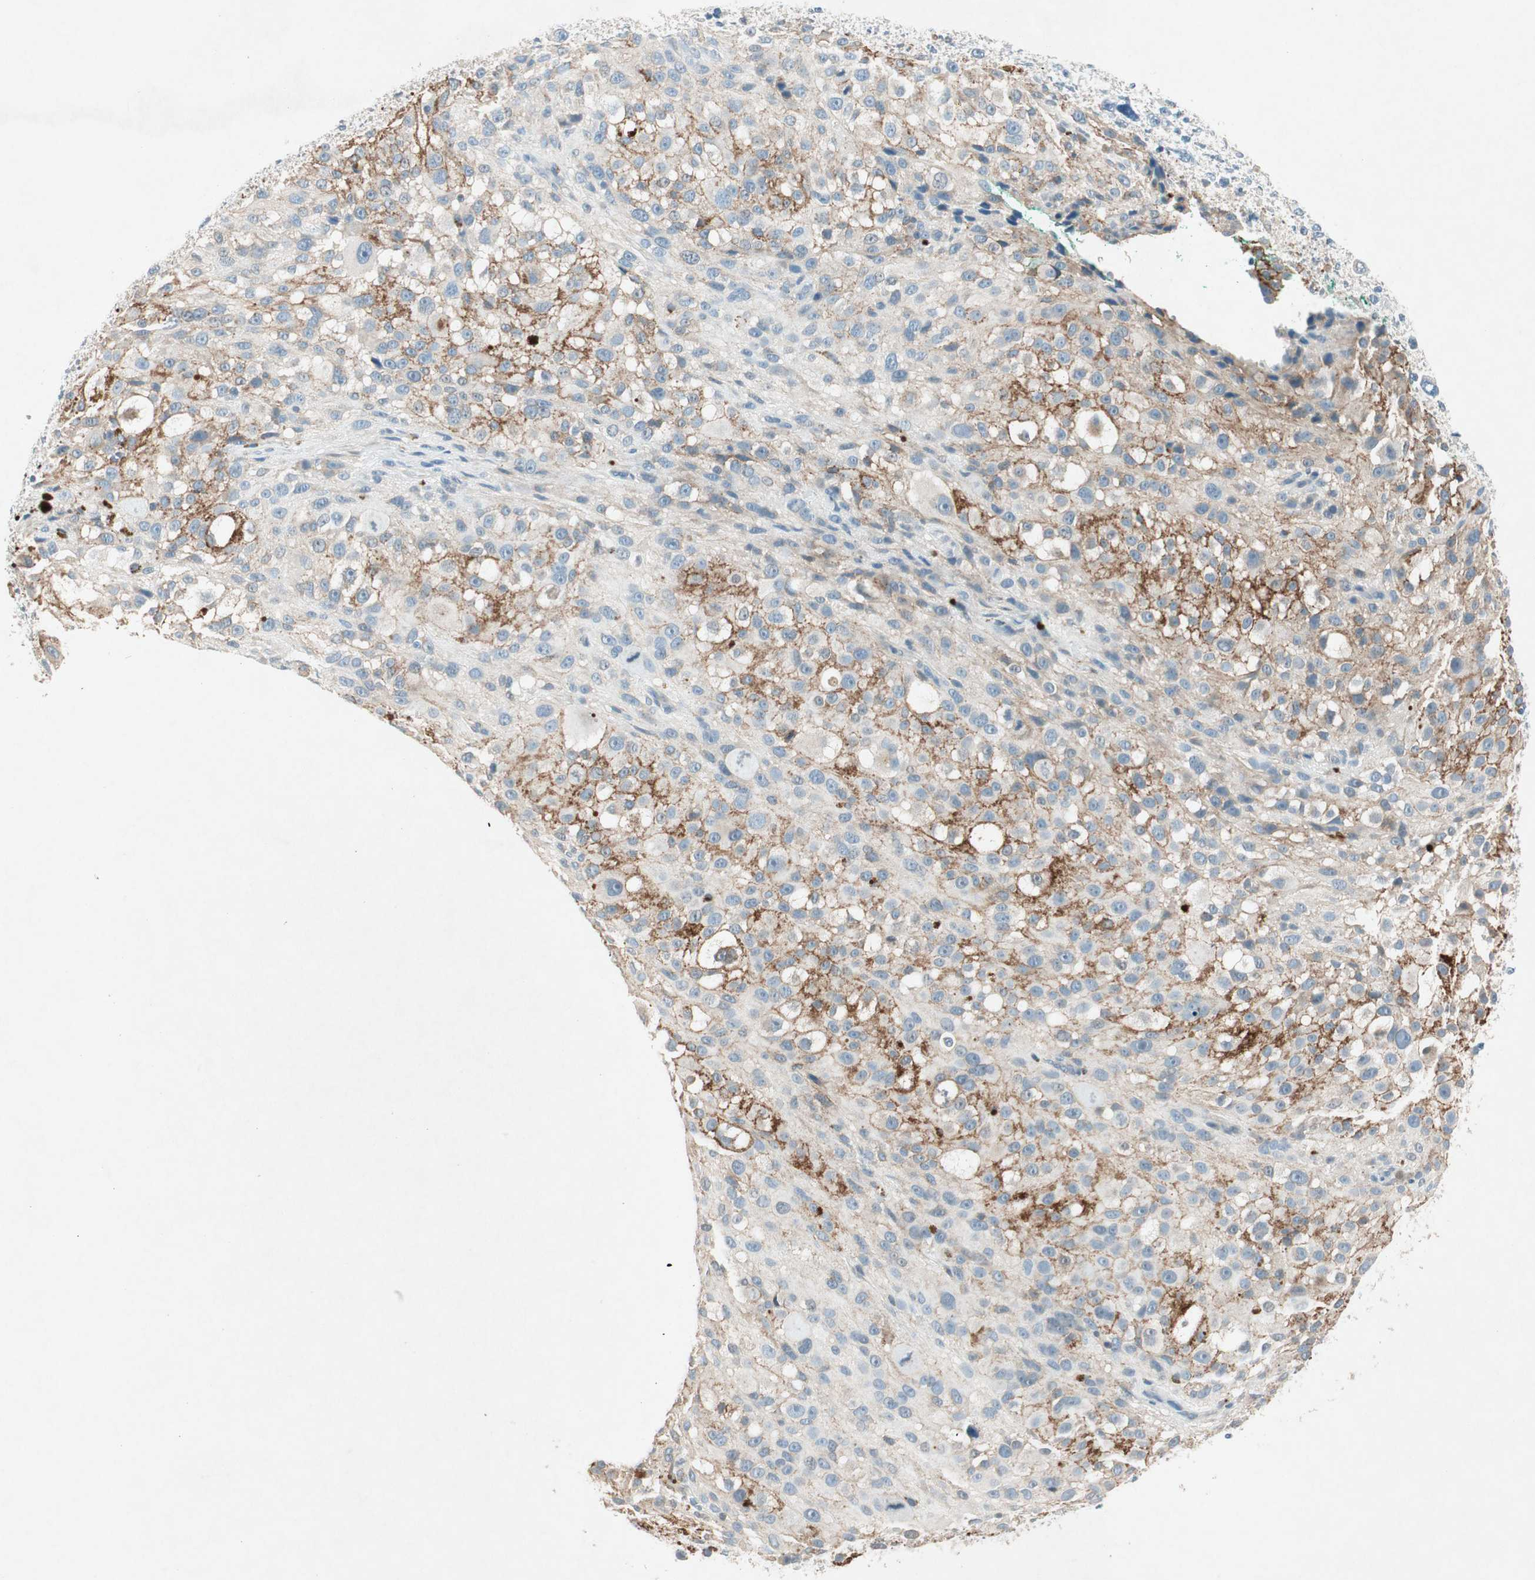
{"staining": {"intensity": "moderate", "quantity": "25%-75%", "location": "cytoplasmic/membranous"}, "tissue": "melanoma", "cell_type": "Tumor cells", "image_type": "cancer", "snomed": [{"axis": "morphology", "description": "Necrosis, NOS"}, {"axis": "morphology", "description": "Malignant melanoma, NOS"}, {"axis": "topography", "description": "Skin"}], "caption": "An image showing moderate cytoplasmic/membranous expression in approximately 25%-75% of tumor cells in melanoma, as visualized by brown immunohistochemical staining.", "gene": "NKAIN1", "patient": {"sex": "female", "age": 87}}